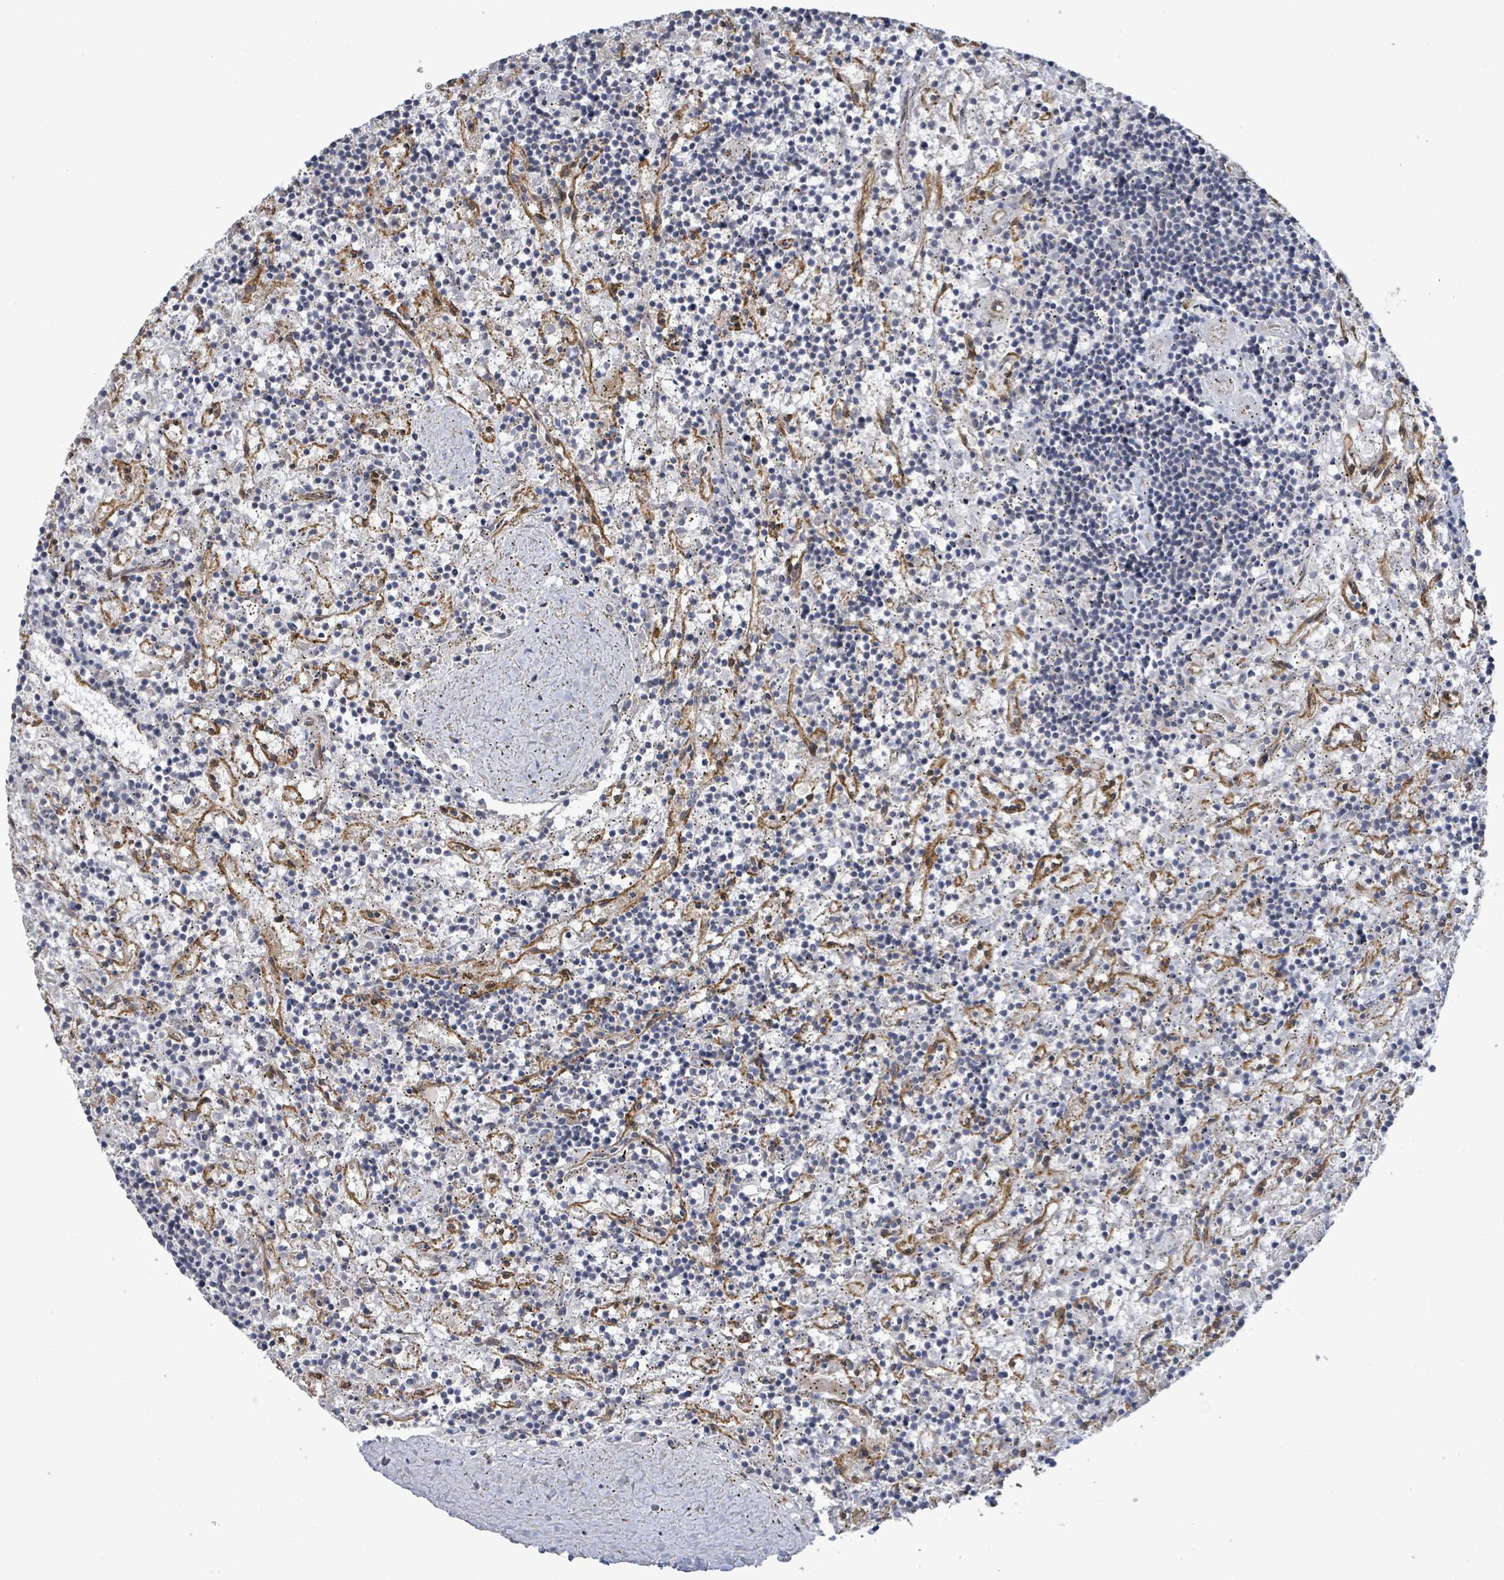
{"staining": {"intensity": "negative", "quantity": "none", "location": "none"}, "tissue": "lymphoma", "cell_type": "Tumor cells", "image_type": "cancer", "snomed": [{"axis": "morphology", "description": "Malignant lymphoma, non-Hodgkin's type, Low grade"}, {"axis": "topography", "description": "Spleen"}], "caption": "Immunohistochemical staining of human lymphoma demonstrates no significant expression in tumor cells. (Brightfield microscopy of DAB immunohistochemistry (IHC) at high magnification).", "gene": "KANK3", "patient": {"sex": "male", "age": 76}}